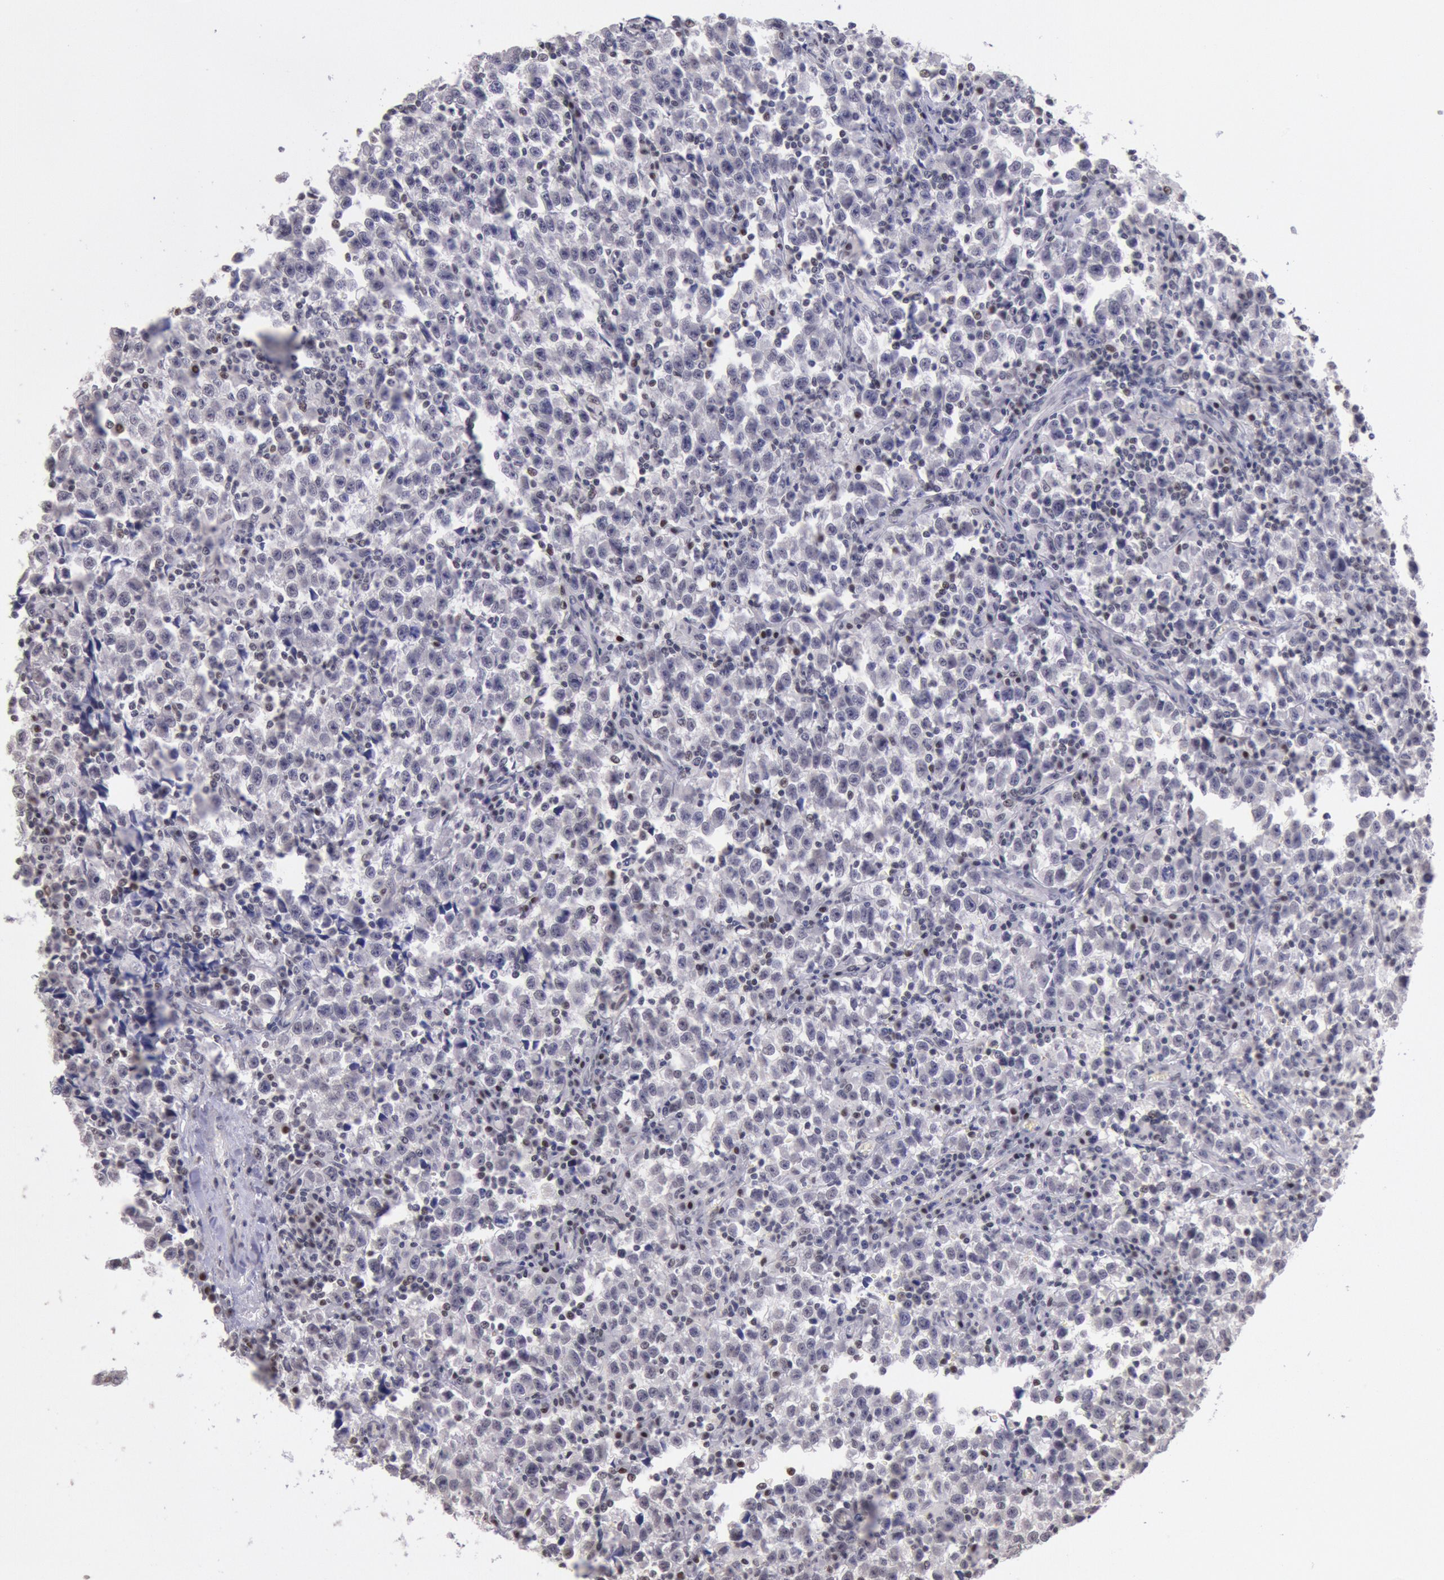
{"staining": {"intensity": "negative", "quantity": "none", "location": "none"}, "tissue": "testis cancer", "cell_type": "Tumor cells", "image_type": "cancer", "snomed": [{"axis": "morphology", "description": "Seminoma, NOS"}, {"axis": "topography", "description": "Testis"}], "caption": "An immunohistochemistry histopathology image of testis cancer is shown. There is no staining in tumor cells of testis cancer.", "gene": "MYH7", "patient": {"sex": "male", "age": 35}}